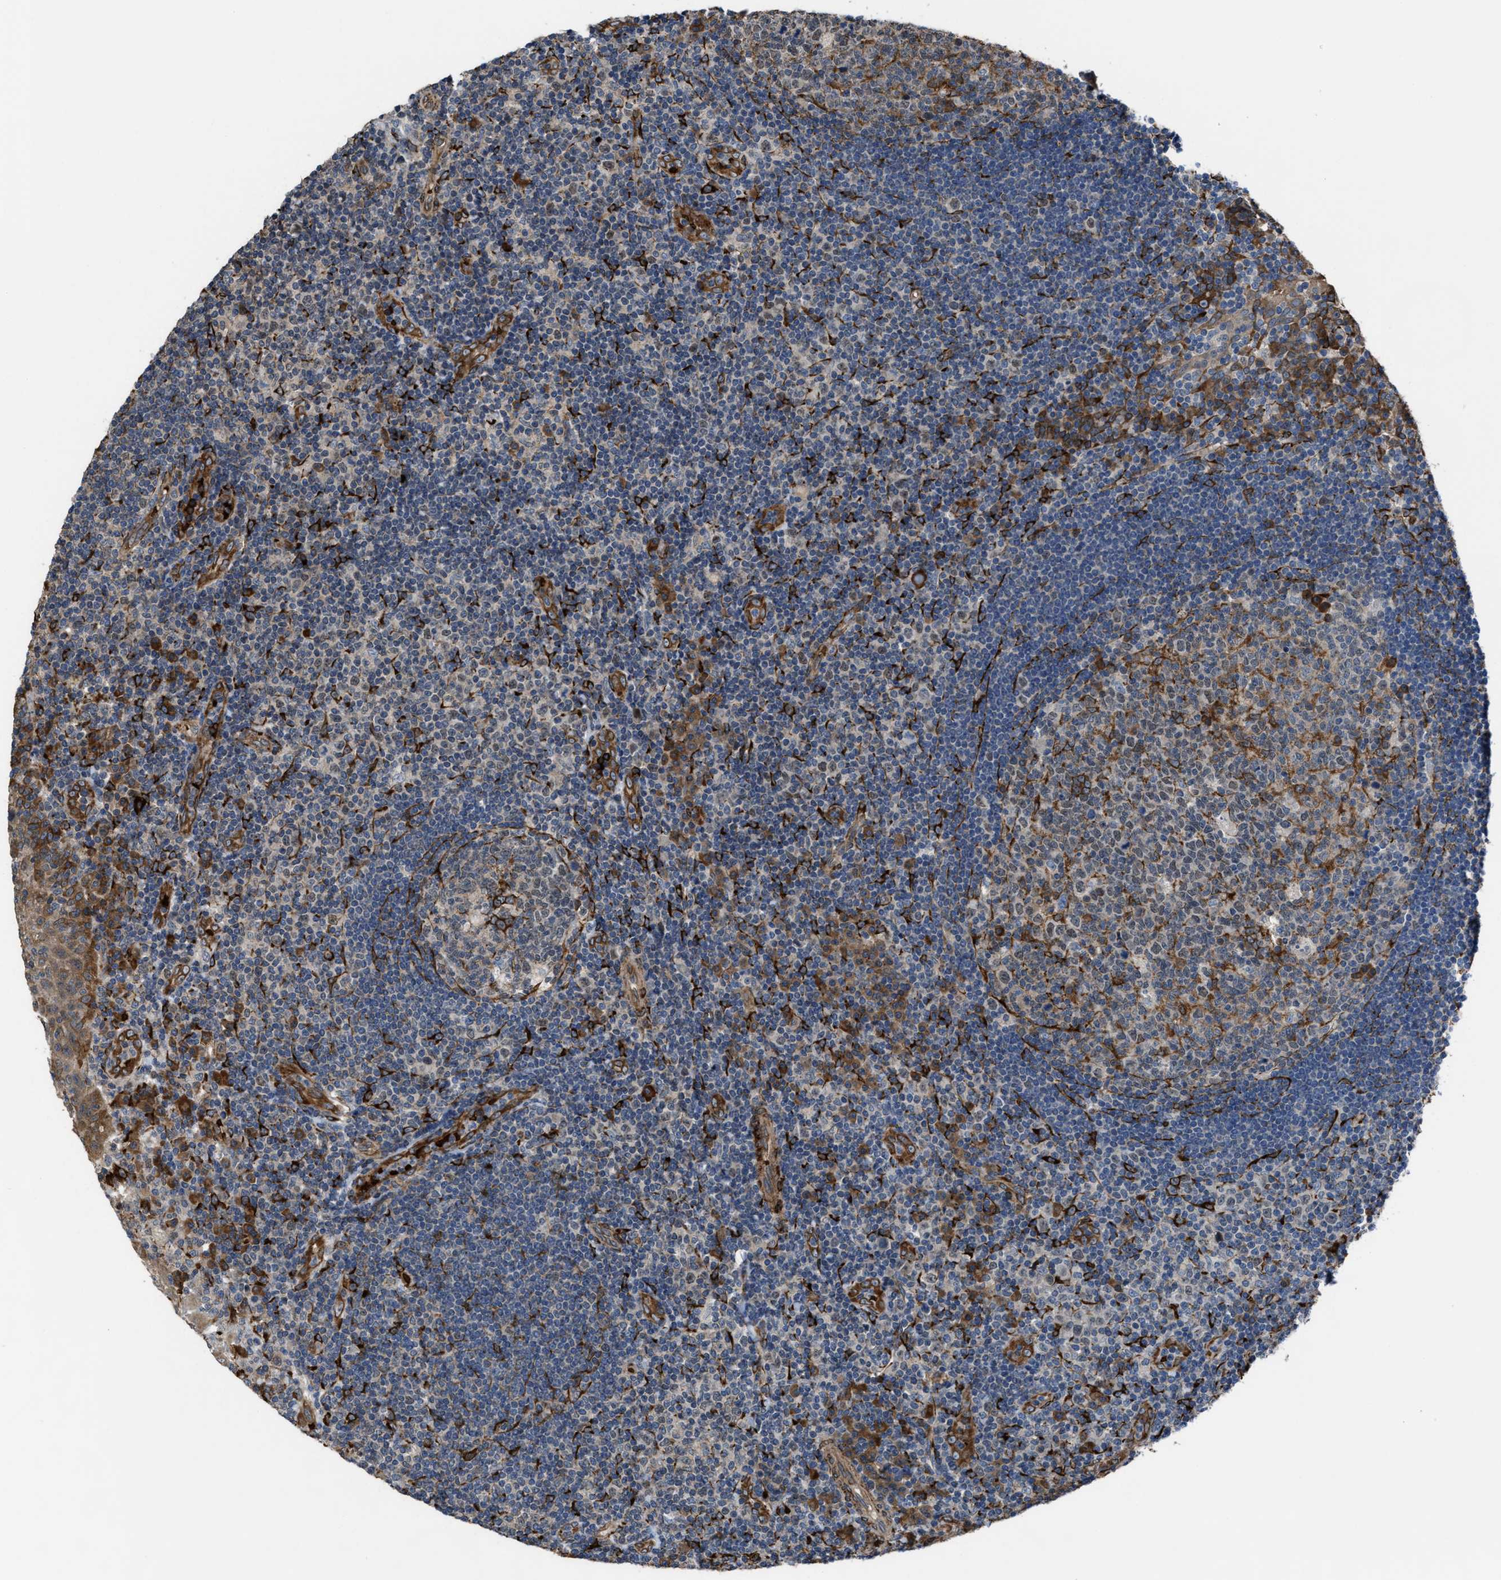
{"staining": {"intensity": "moderate", "quantity": "<25%", "location": "cytoplasmic/membranous,nuclear"}, "tissue": "tonsil", "cell_type": "Germinal center cells", "image_type": "normal", "snomed": [{"axis": "morphology", "description": "Normal tissue, NOS"}, {"axis": "topography", "description": "Tonsil"}], "caption": "Tonsil stained for a protein (brown) shows moderate cytoplasmic/membranous,nuclear positive staining in about <25% of germinal center cells.", "gene": "SELENOM", "patient": {"sex": "female", "age": 40}}